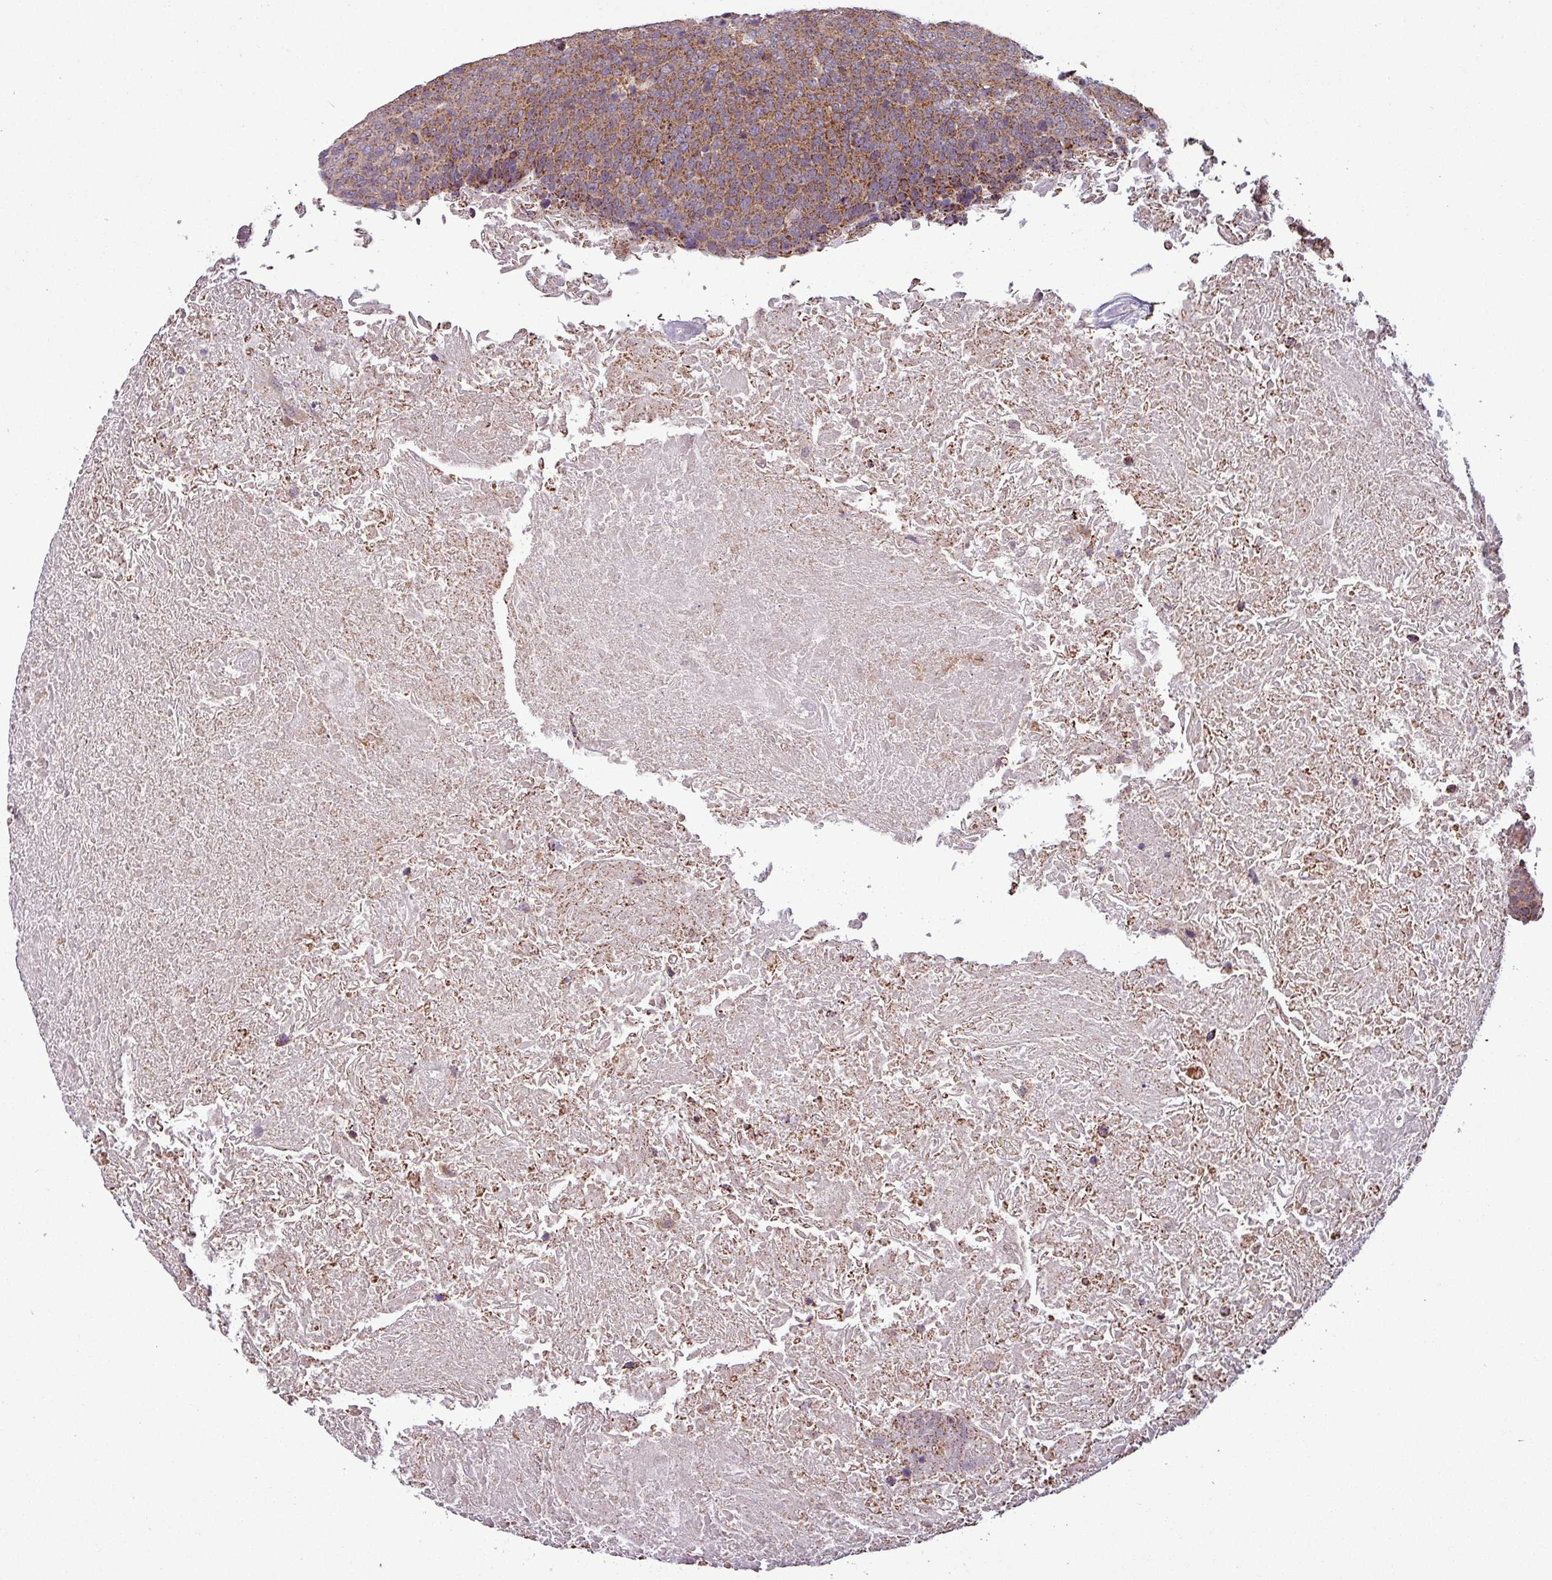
{"staining": {"intensity": "moderate", "quantity": ">75%", "location": "cytoplasmic/membranous"}, "tissue": "head and neck cancer", "cell_type": "Tumor cells", "image_type": "cancer", "snomed": [{"axis": "morphology", "description": "Squamous cell carcinoma, NOS"}, {"axis": "morphology", "description": "Squamous cell carcinoma, metastatic, NOS"}, {"axis": "topography", "description": "Lymph node"}, {"axis": "topography", "description": "Head-Neck"}], "caption": "This is a micrograph of immunohistochemistry staining of head and neck cancer (metastatic squamous cell carcinoma), which shows moderate expression in the cytoplasmic/membranous of tumor cells.", "gene": "MCTP2", "patient": {"sex": "male", "age": 62}}